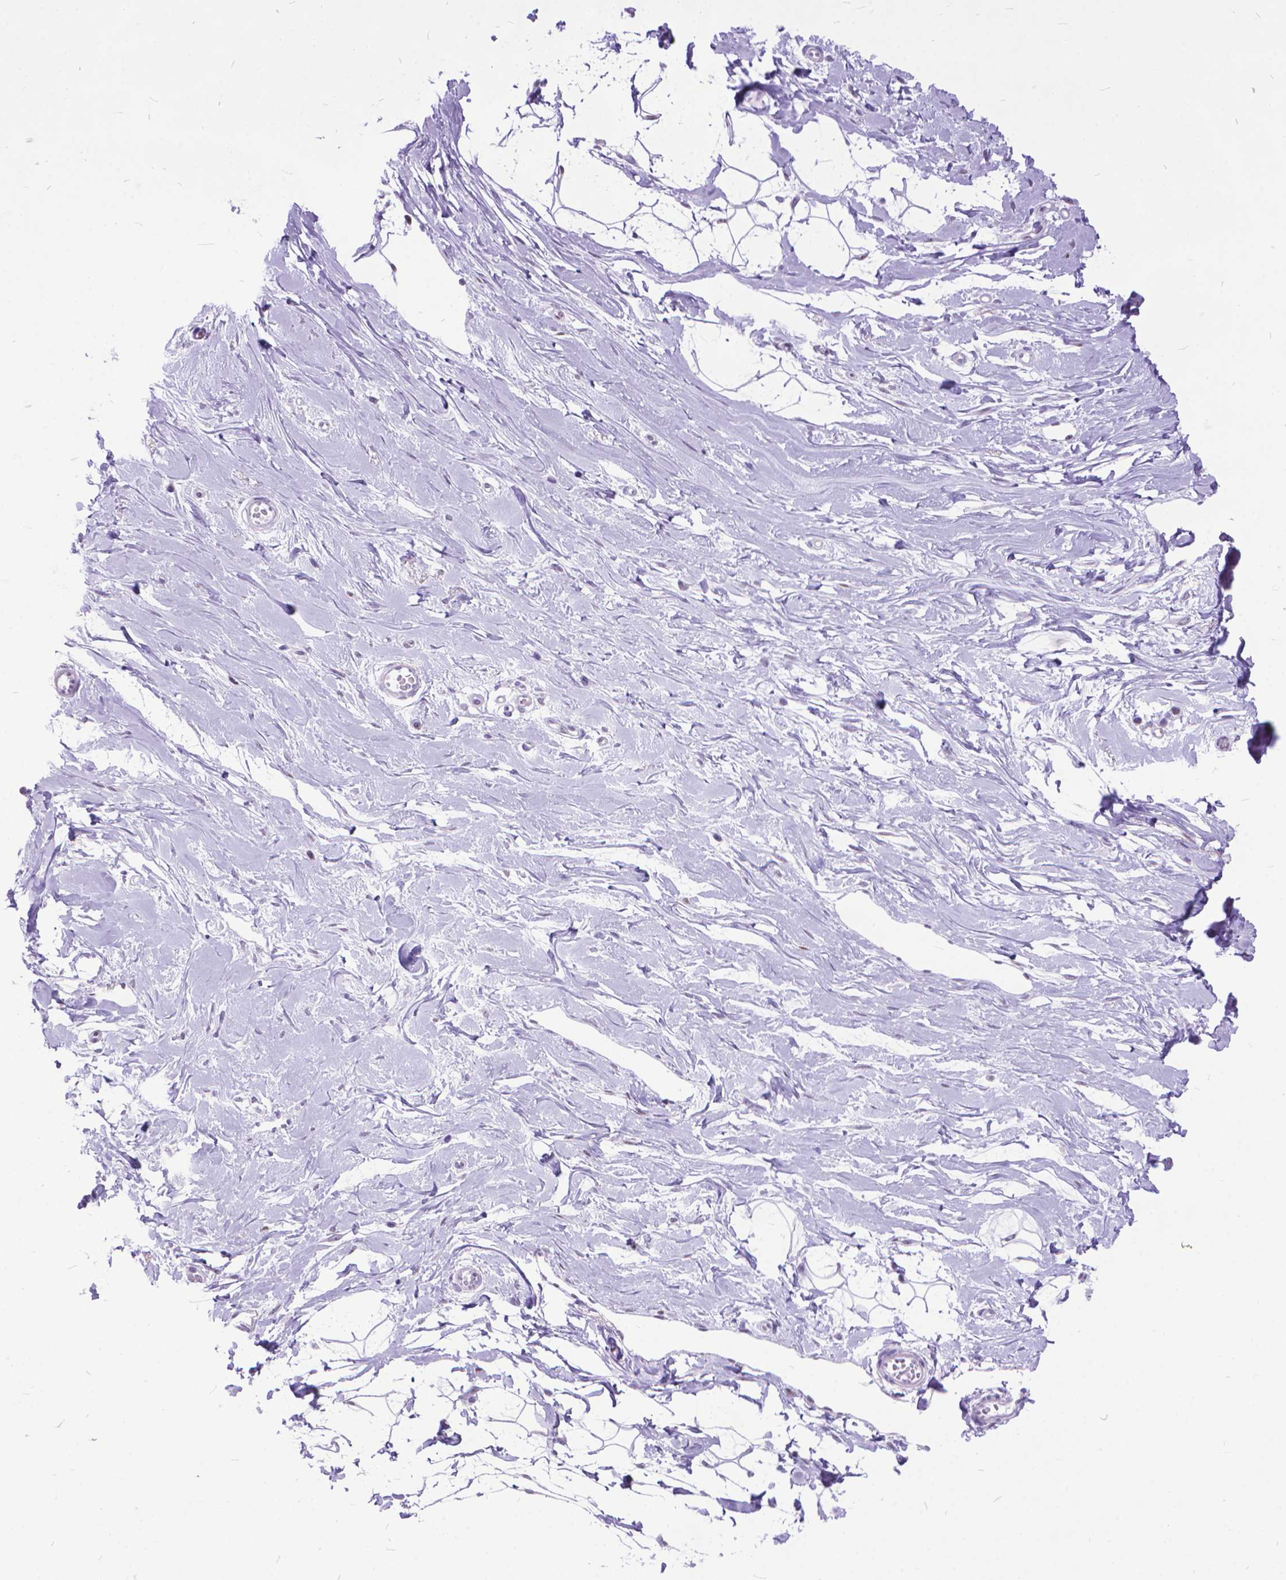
{"staining": {"intensity": "weak", "quantity": "<25%", "location": "nuclear"}, "tissue": "breast", "cell_type": "Adipocytes", "image_type": "normal", "snomed": [{"axis": "morphology", "description": "Normal tissue, NOS"}, {"axis": "topography", "description": "Breast"}], "caption": "Immunohistochemistry micrograph of normal breast stained for a protein (brown), which reveals no staining in adipocytes. The staining was performed using DAB to visualize the protein expression in brown, while the nuclei were stained in blue with hematoxylin (Magnification: 20x).", "gene": "POLE4", "patient": {"sex": "female", "age": 49}}